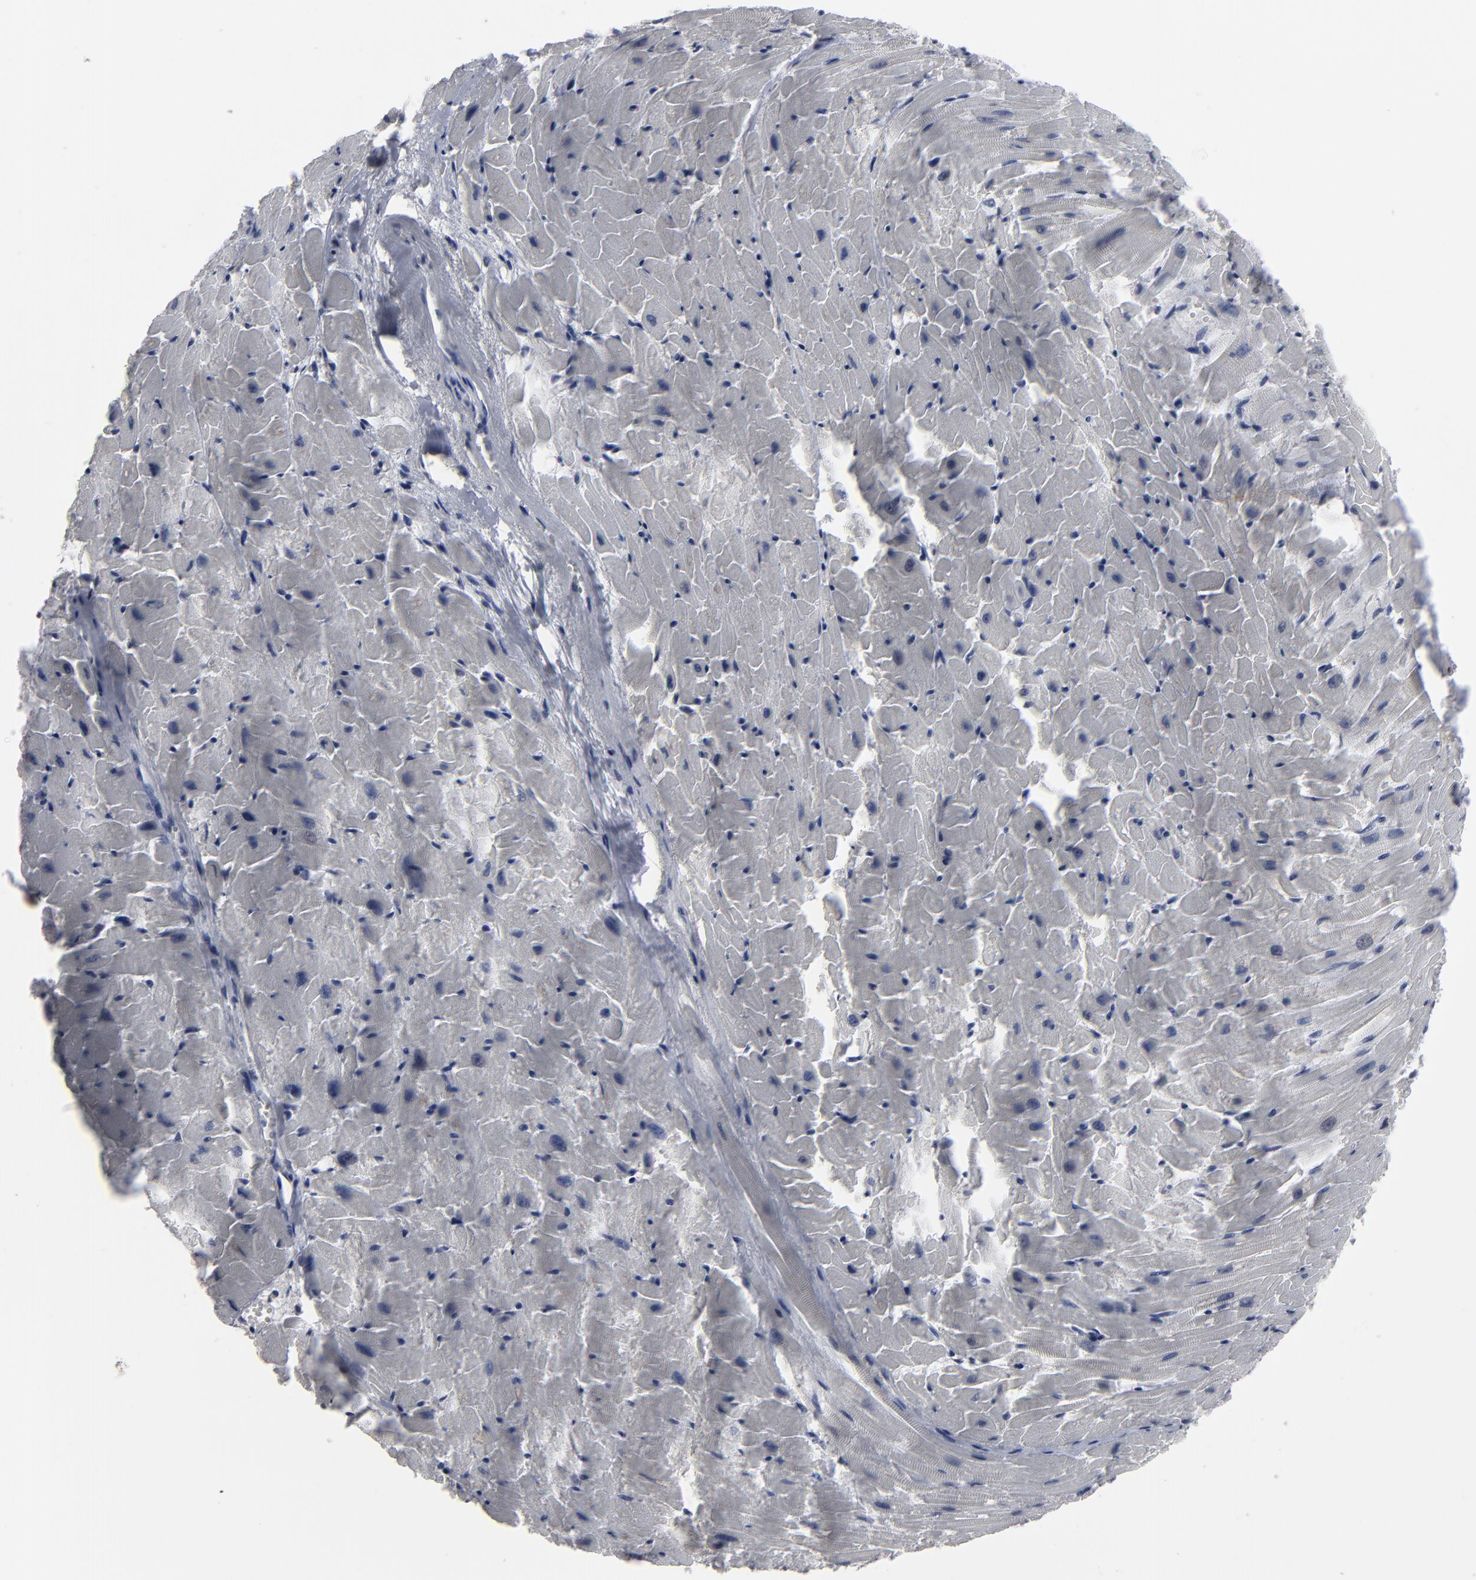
{"staining": {"intensity": "negative", "quantity": "none", "location": "none"}, "tissue": "heart muscle", "cell_type": "Cardiomyocytes", "image_type": "normal", "snomed": [{"axis": "morphology", "description": "Normal tissue, NOS"}, {"axis": "topography", "description": "Heart"}], "caption": "The immunohistochemistry micrograph has no significant staining in cardiomyocytes of heart muscle. (Immunohistochemistry (ihc), brightfield microscopy, high magnification).", "gene": "SSRP1", "patient": {"sex": "female", "age": 19}}